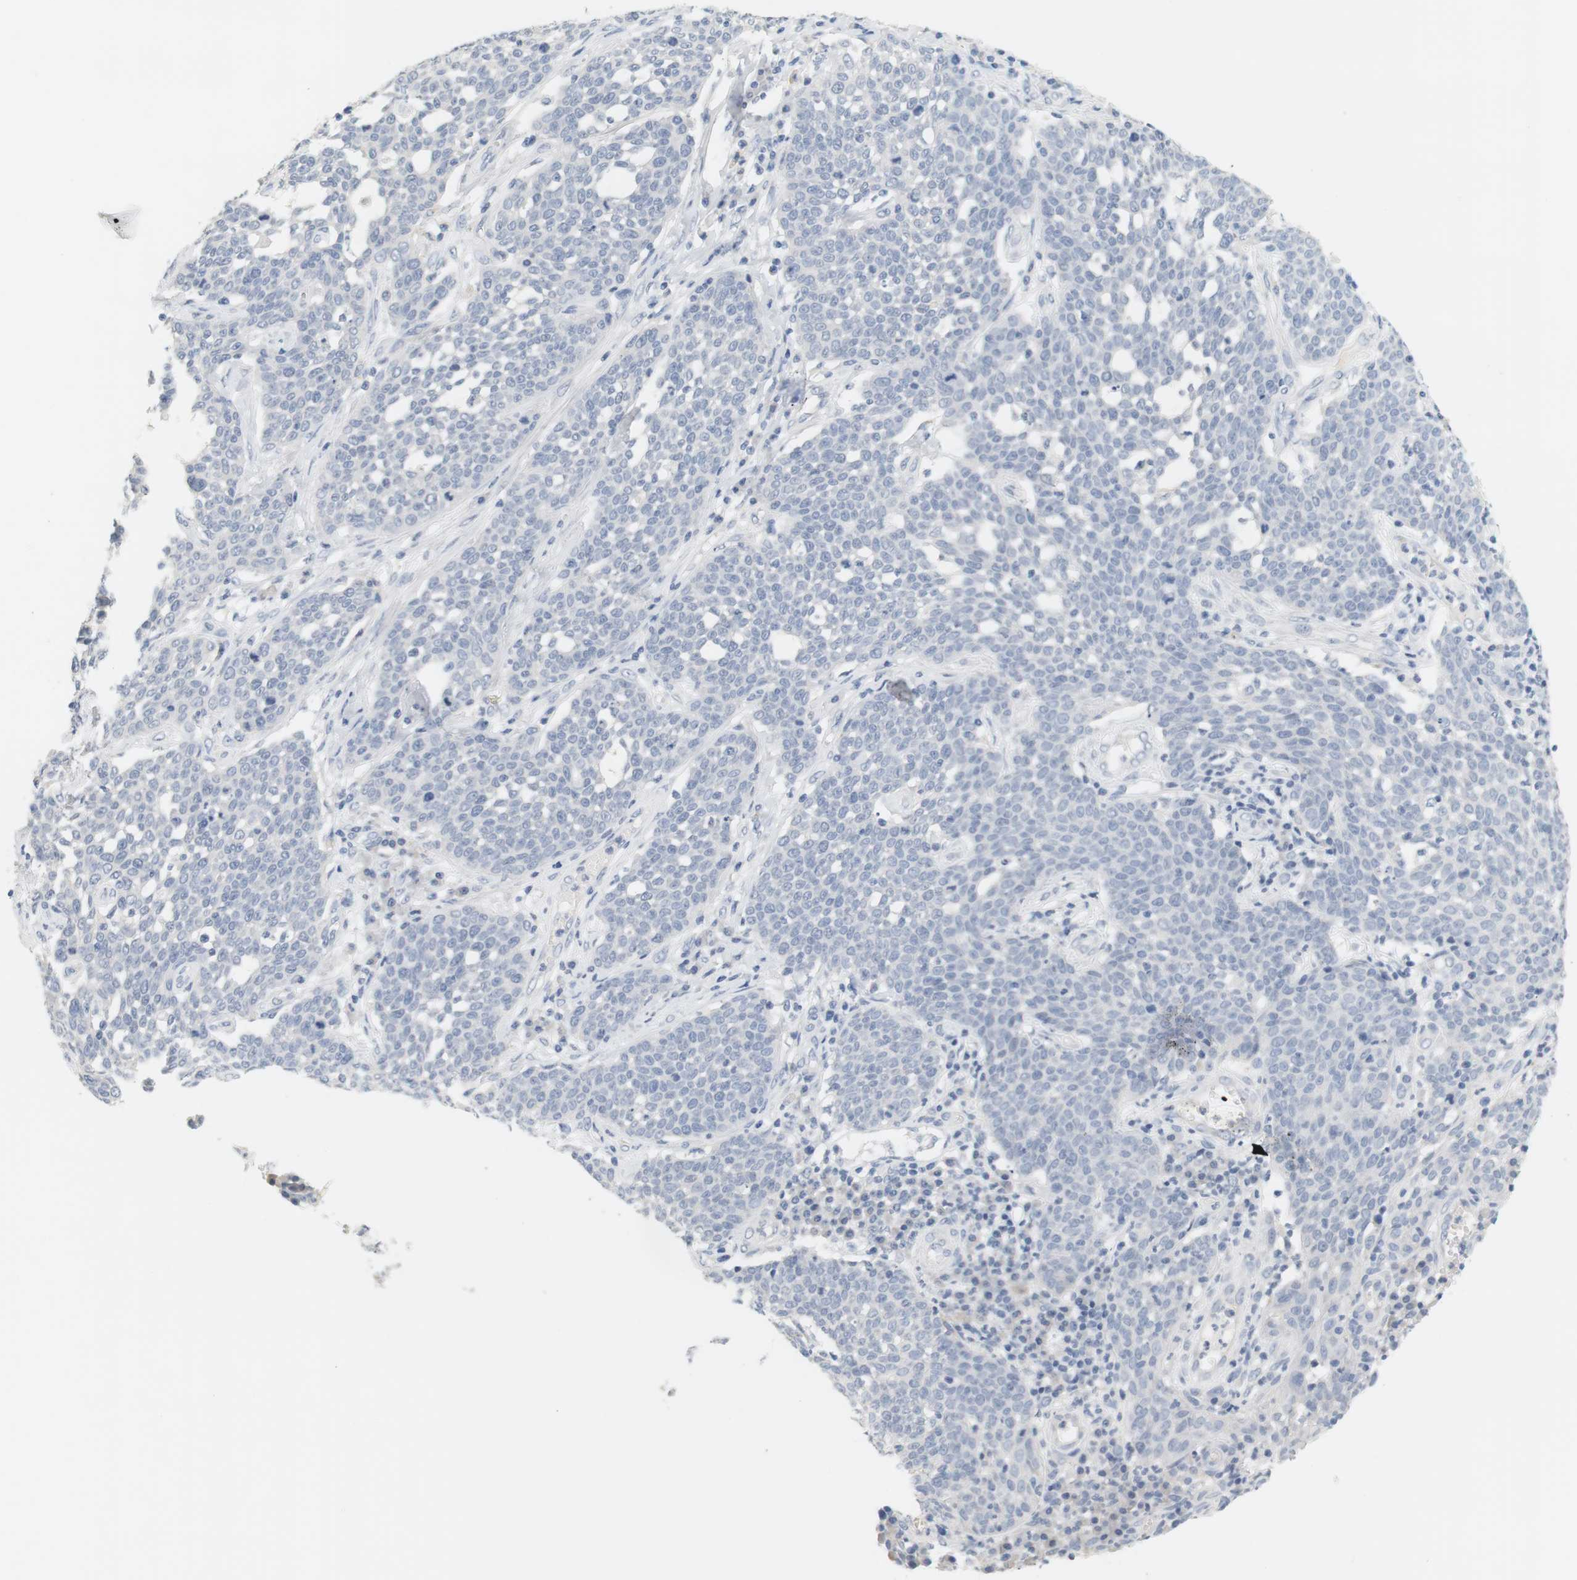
{"staining": {"intensity": "negative", "quantity": "none", "location": "none"}, "tissue": "cervical cancer", "cell_type": "Tumor cells", "image_type": "cancer", "snomed": [{"axis": "morphology", "description": "Squamous cell carcinoma, NOS"}, {"axis": "topography", "description": "Cervix"}], "caption": "The photomicrograph reveals no significant positivity in tumor cells of squamous cell carcinoma (cervical).", "gene": "OPRM1", "patient": {"sex": "female", "age": 34}}